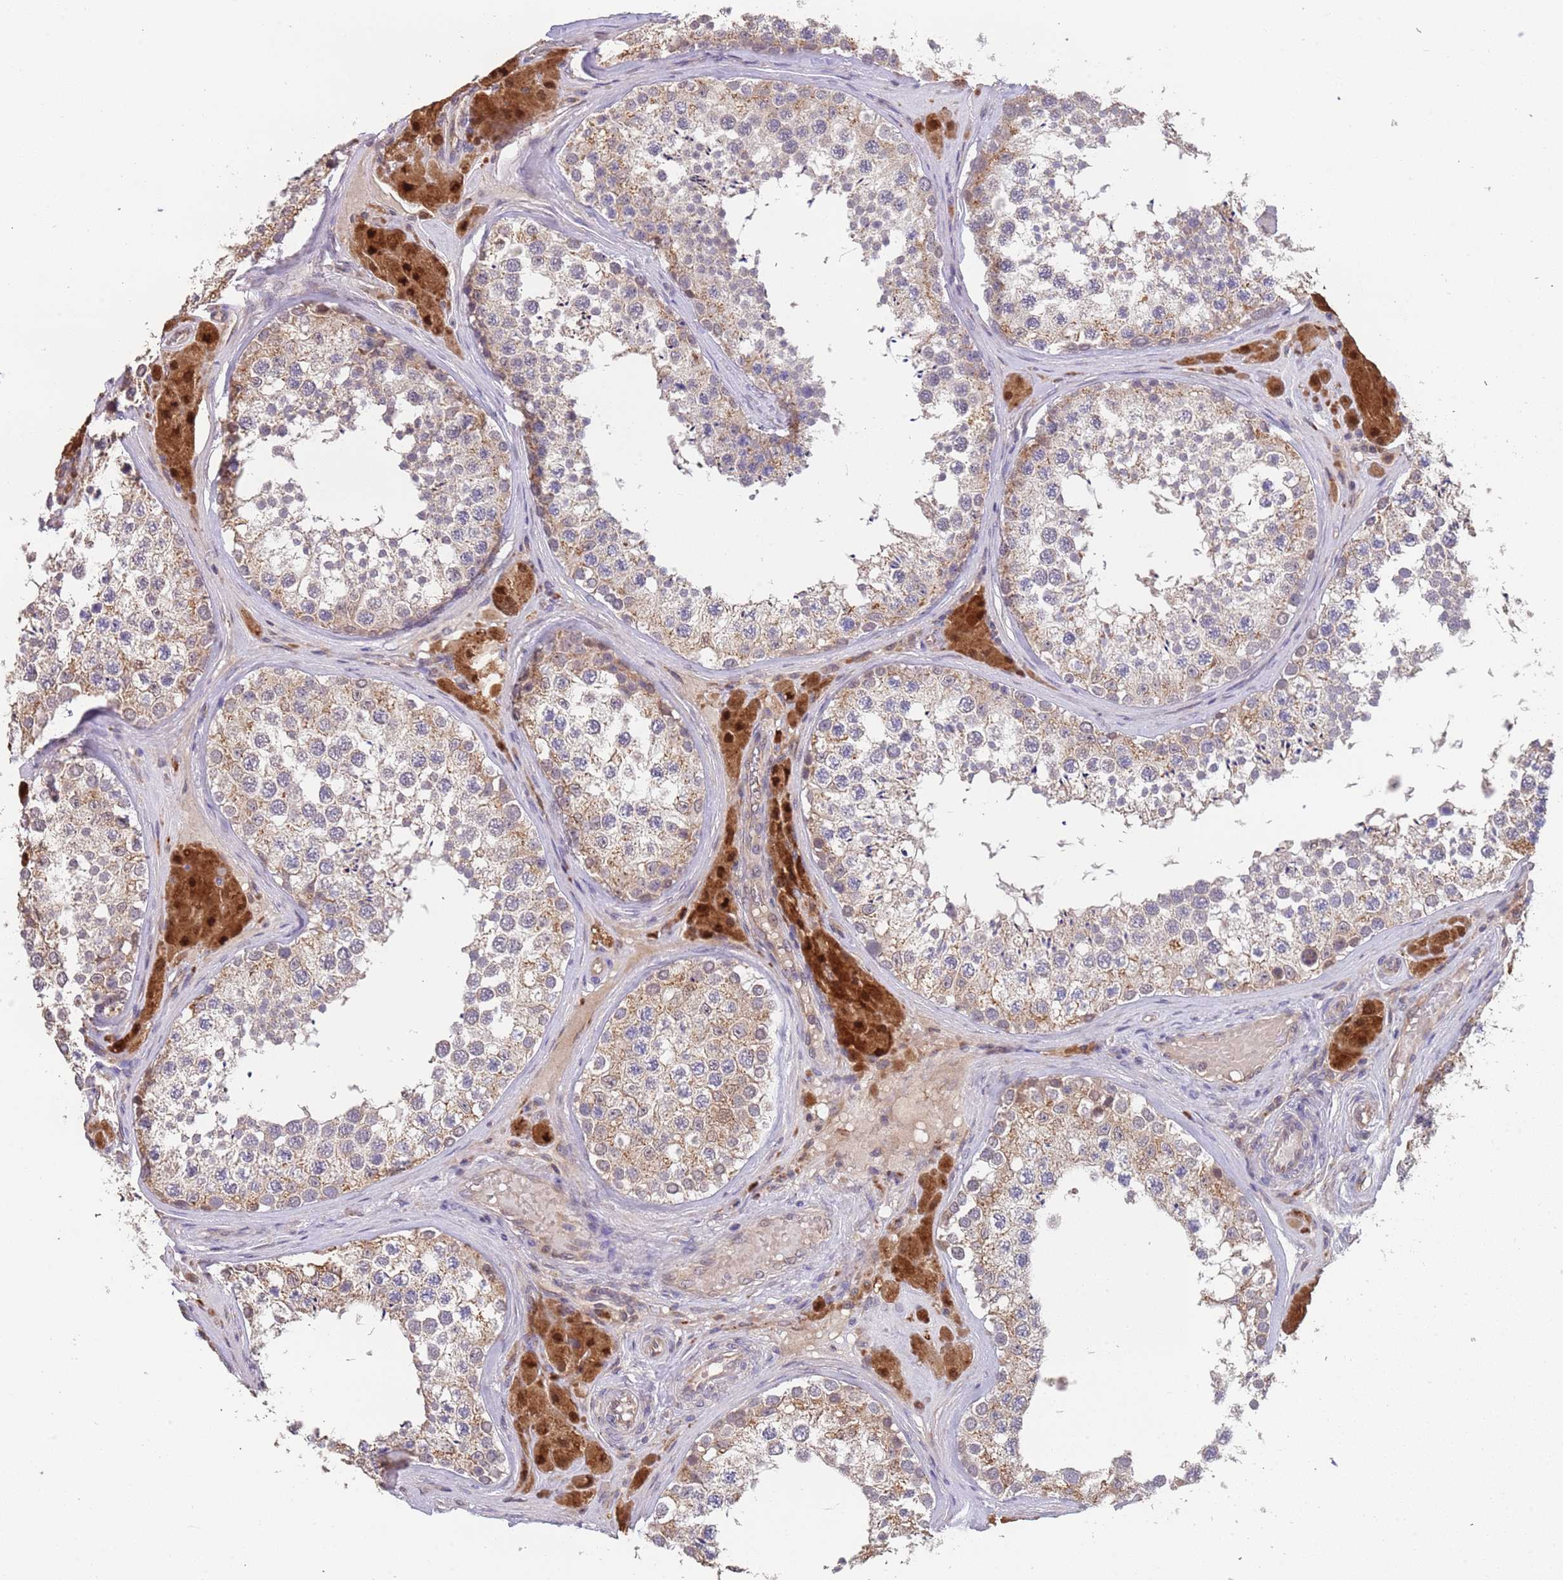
{"staining": {"intensity": "weak", "quantity": "25%-75%", "location": "cytoplasmic/membranous"}, "tissue": "testis", "cell_type": "Cells in seminiferous ducts", "image_type": "normal", "snomed": [{"axis": "morphology", "description": "Normal tissue, NOS"}, {"axis": "topography", "description": "Testis"}], "caption": "Protein analysis of unremarkable testis demonstrates weak cytoplasmic/membranous staining in approximately 25%-75% of cells in seminiferous ducts. The staining is performed using DAB (3,3'-diaminobenzidine) brown chromogen to label protein expression. The nuclei are counter-stained blue using hematoxylin.", "gene": "TMEM64", "patient": {"sex": "male", "age": 46}}